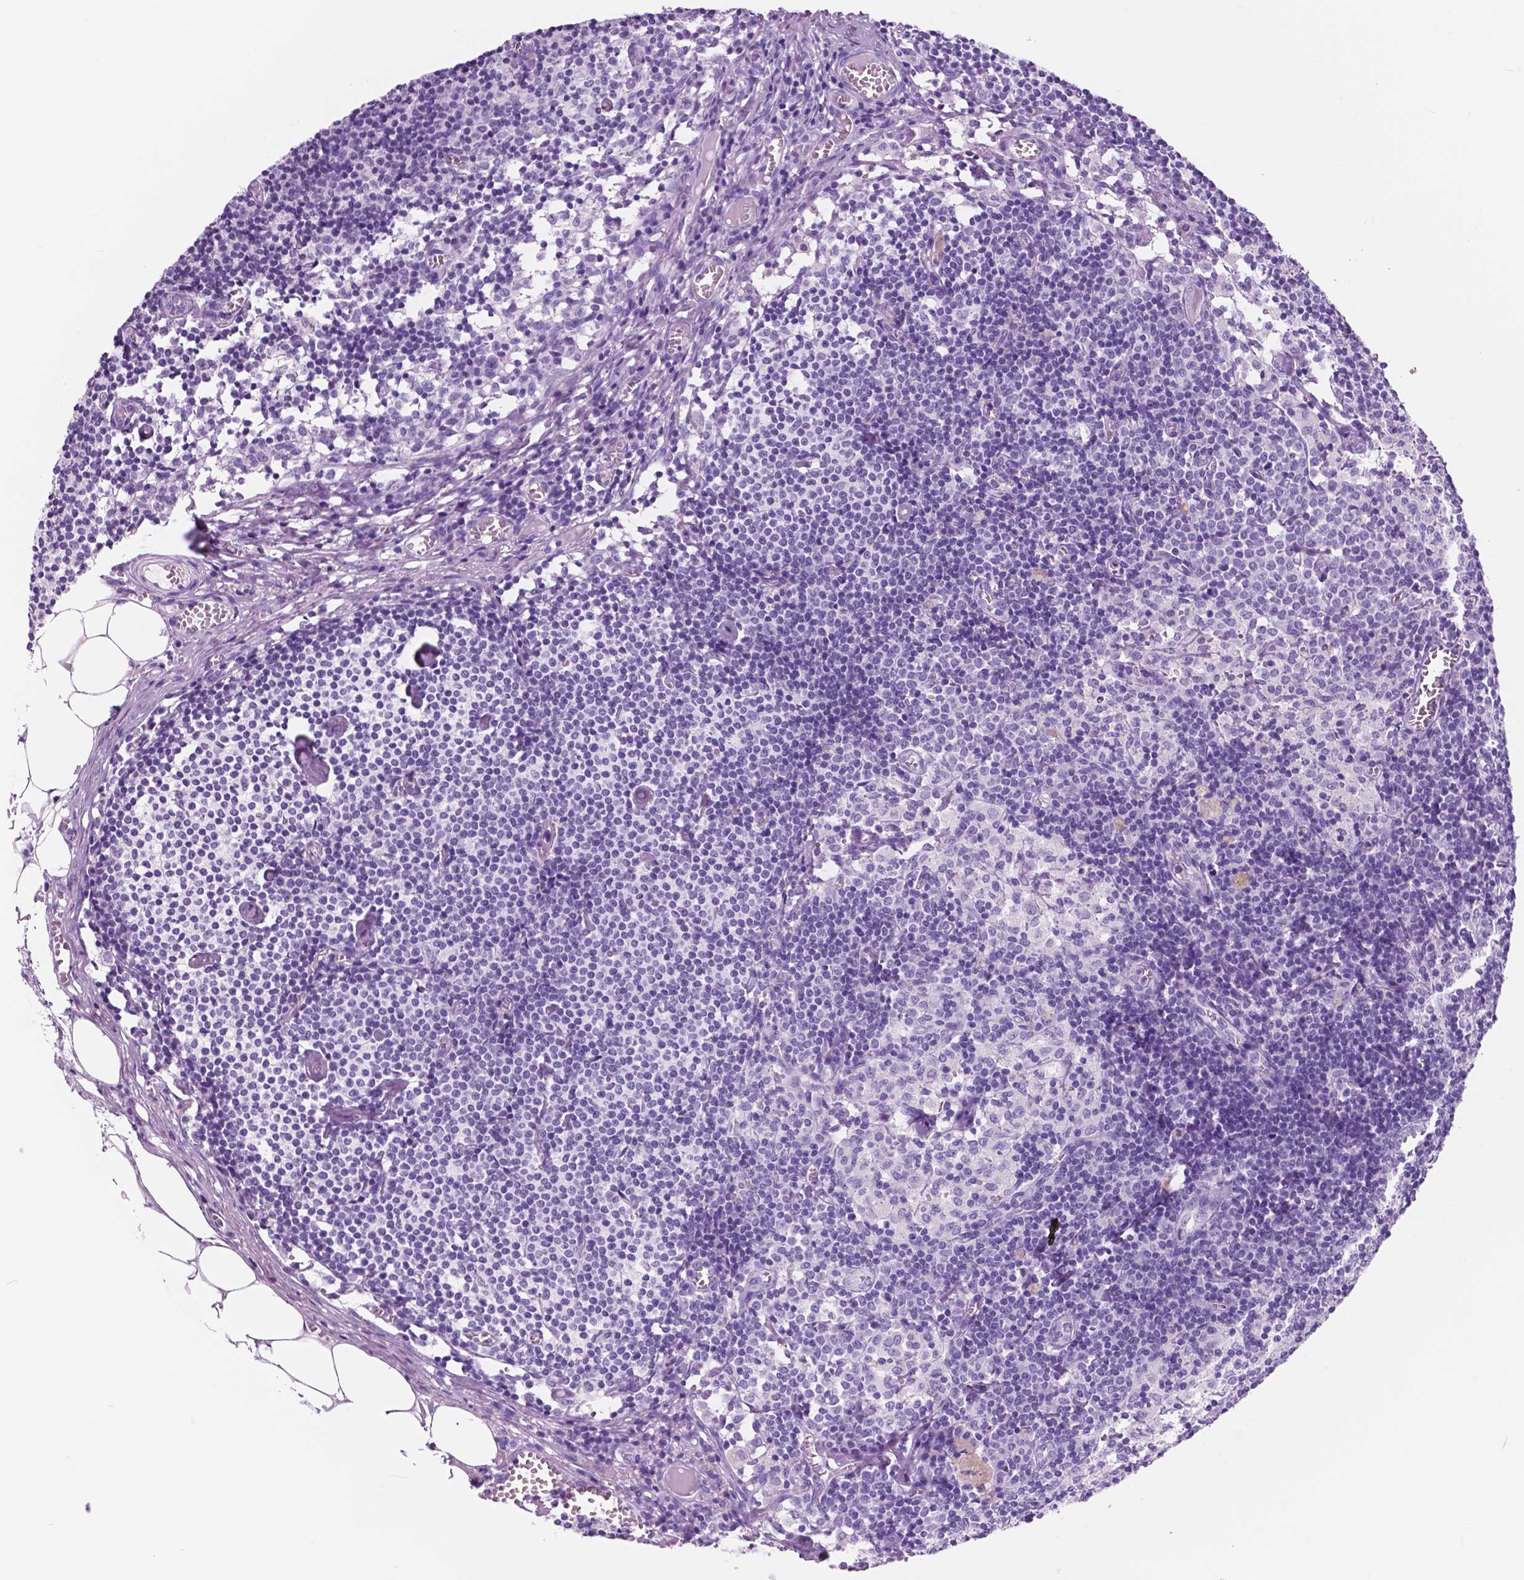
{"staining": {"intensity": "negative", "quantity": "none", "location": "none"}, "tissue": "lymph node", "cell_type": "Germinal center cells", "image_type": "normal", "snomed": [{"axis": "morphology", "description": "Normal tissue, NOS"}, {"axis": "topography", "description": "Lymph node"}], "caption": "Lymph node was stained to show a protein in brown. There is no significant positivity in germinal center cells. Brightfield microscopy of immunohistochemistry stained with DAB (3,3'-diaminobenzidine) (brown) and hematoxylin (blue), captured at high magnification.", "gene": "CUZD1", "patient": {"sex": "female", "age": 52}}